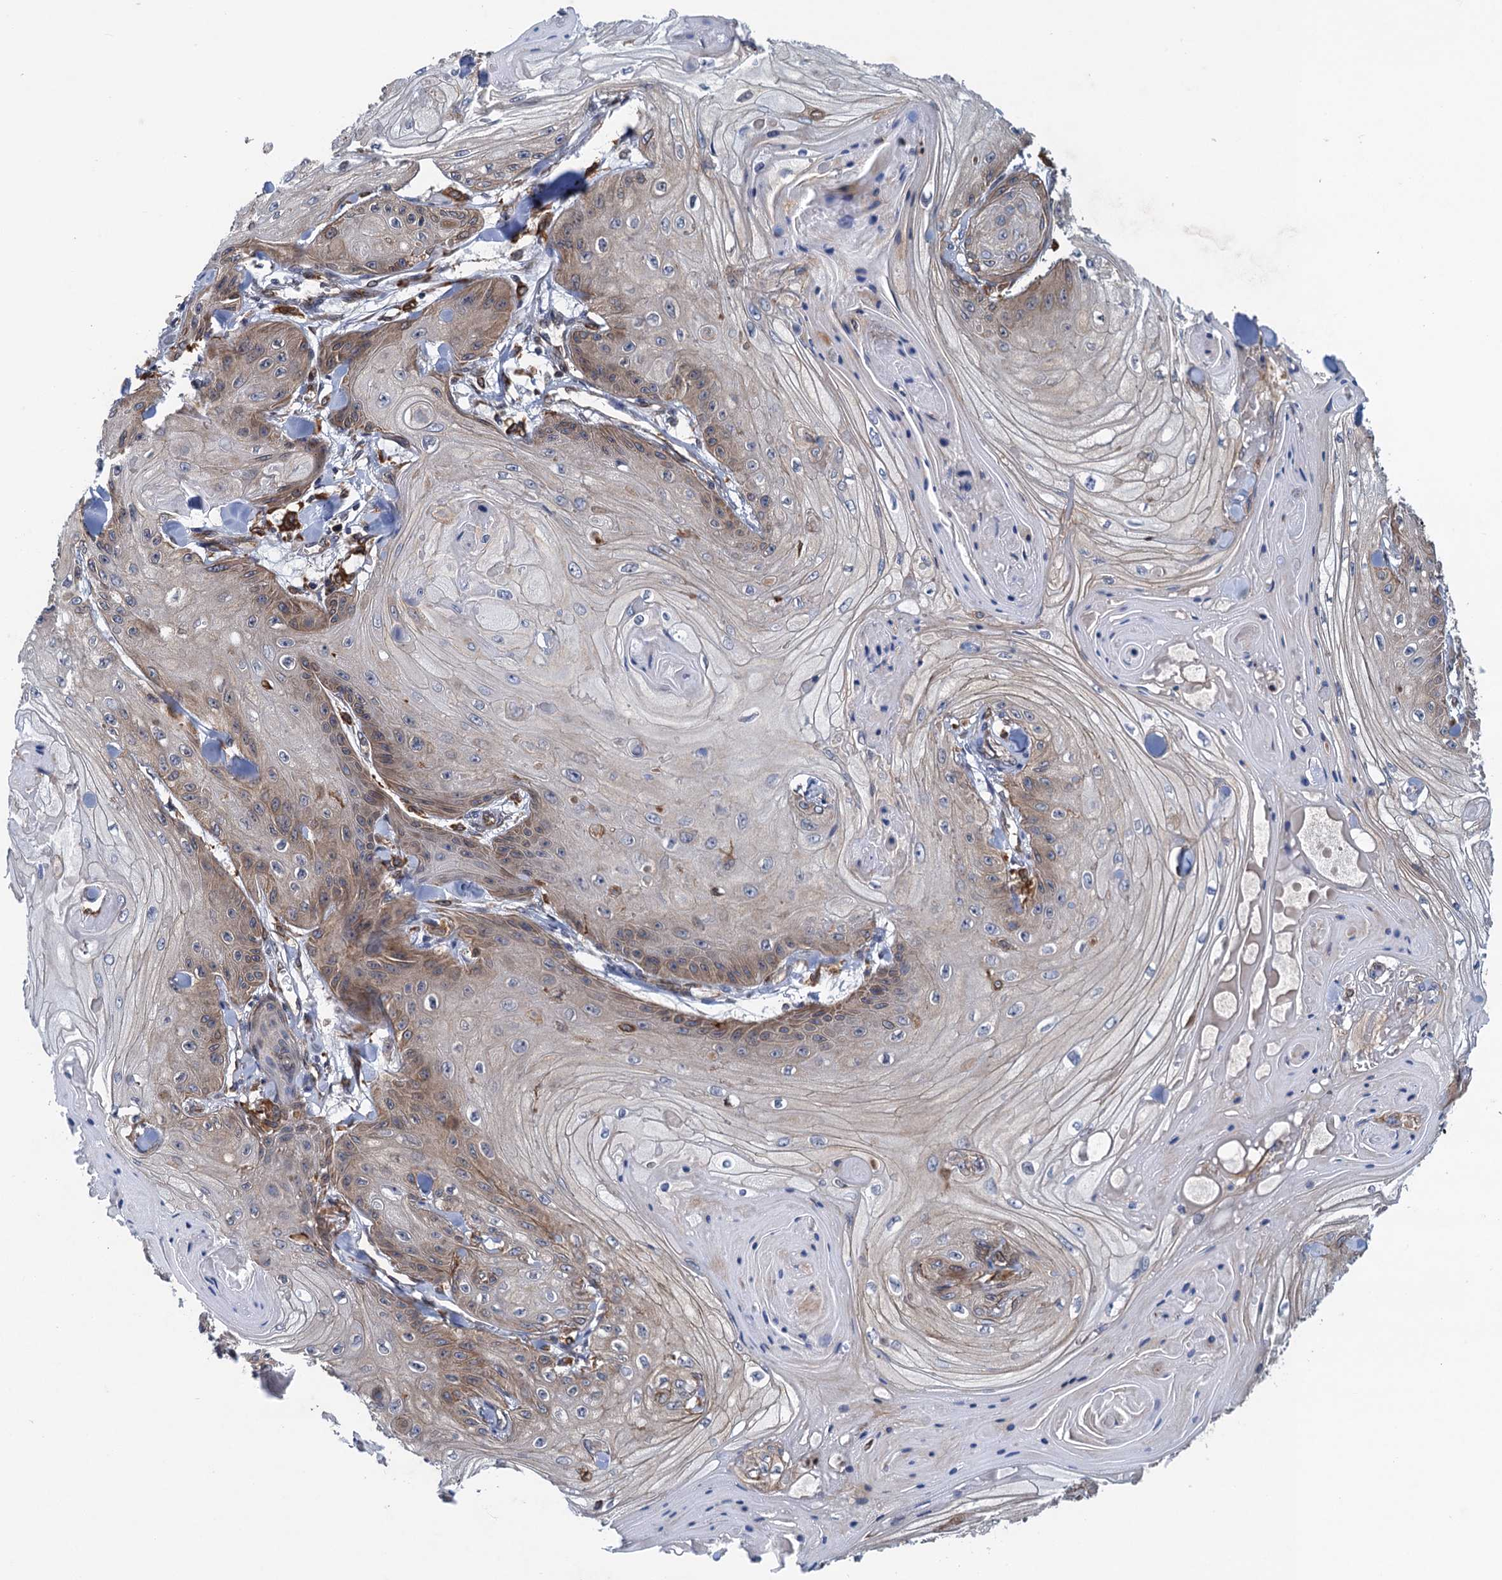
{"staining": {"intensity": "weak", "quantity": "<25%", "location": "cytoplasmic/membranous"}, "tissue": "skin cancer", "cell_type": "Tumor cells", "image_type": "cancer", "snomed": [{"axis": "morphology", "description": "Squamous cell carcinoma, NOS"}, {"axis": "topography", "description": "Skin"}], "caption": "High magnification brightfield microscopy of skin cancer stained with DAB (brown) and counterstained with hematoxylin (blue): tumor cells show no significant staining. Brightfield microscopy of immunohistochemistry (IHC) stained with DAB (3,3'-diaminobenzidine) (brown) and hematoxylin (blue), captured at high magnification.", "gene": "ARMC5", "patient": {"sex": "male", "age": 74}}